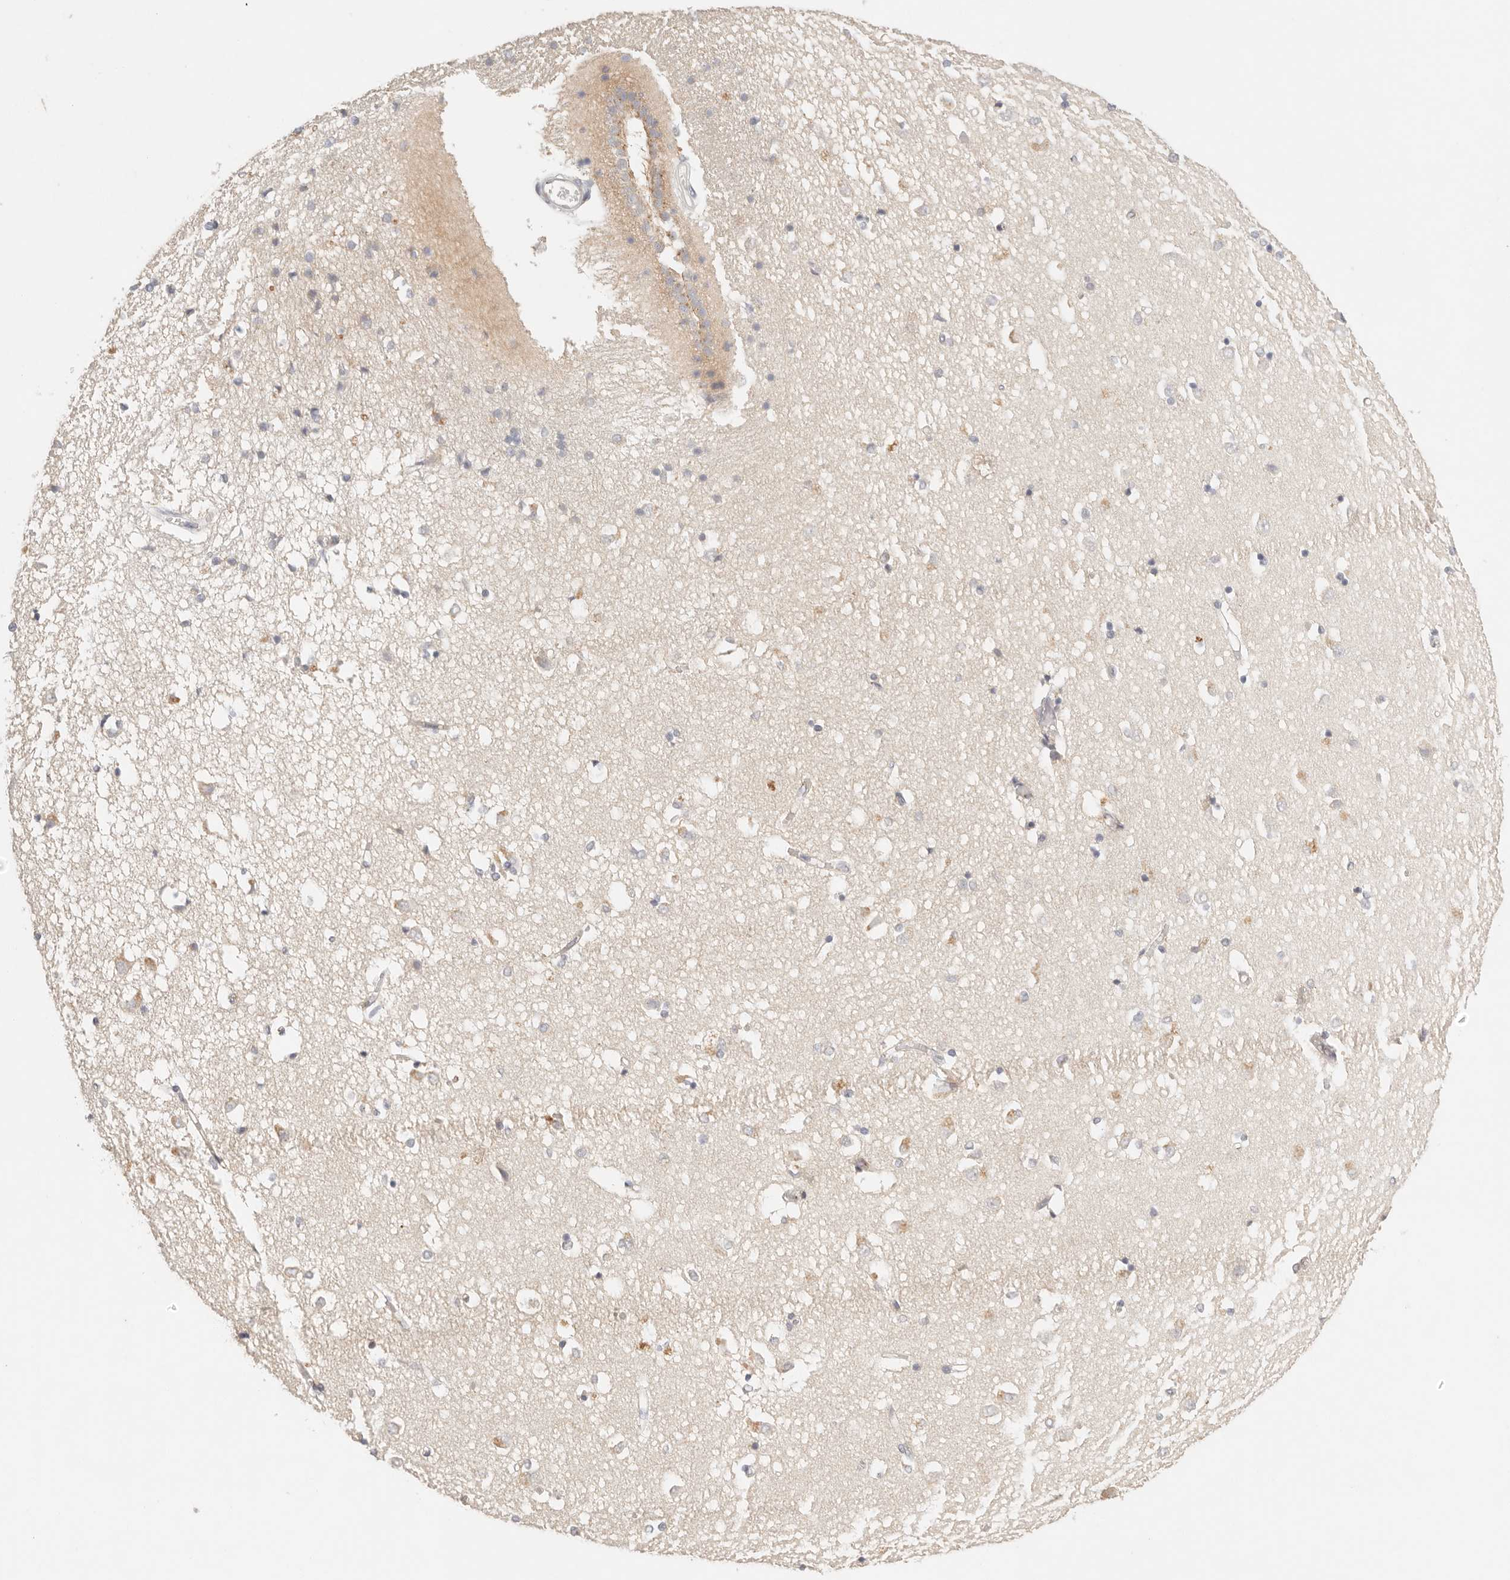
{"staining": {"intensity": "negative", "quantity": "none", "location": "none"}, "tissue": "caudate", "cell_type": "Glial cells", "image_type": "normal", "snomed": [{"axis": "morphology", "description": "Normal tissue, NOS"}, {"axis": "topography", "description": "Lateral ventricle wall"}], "caption": "An image of caudate stained for a protein reveals no brown staining in glial cells.", "gene": "CEP120", "patient": {"sex": "male", "age": 45}}